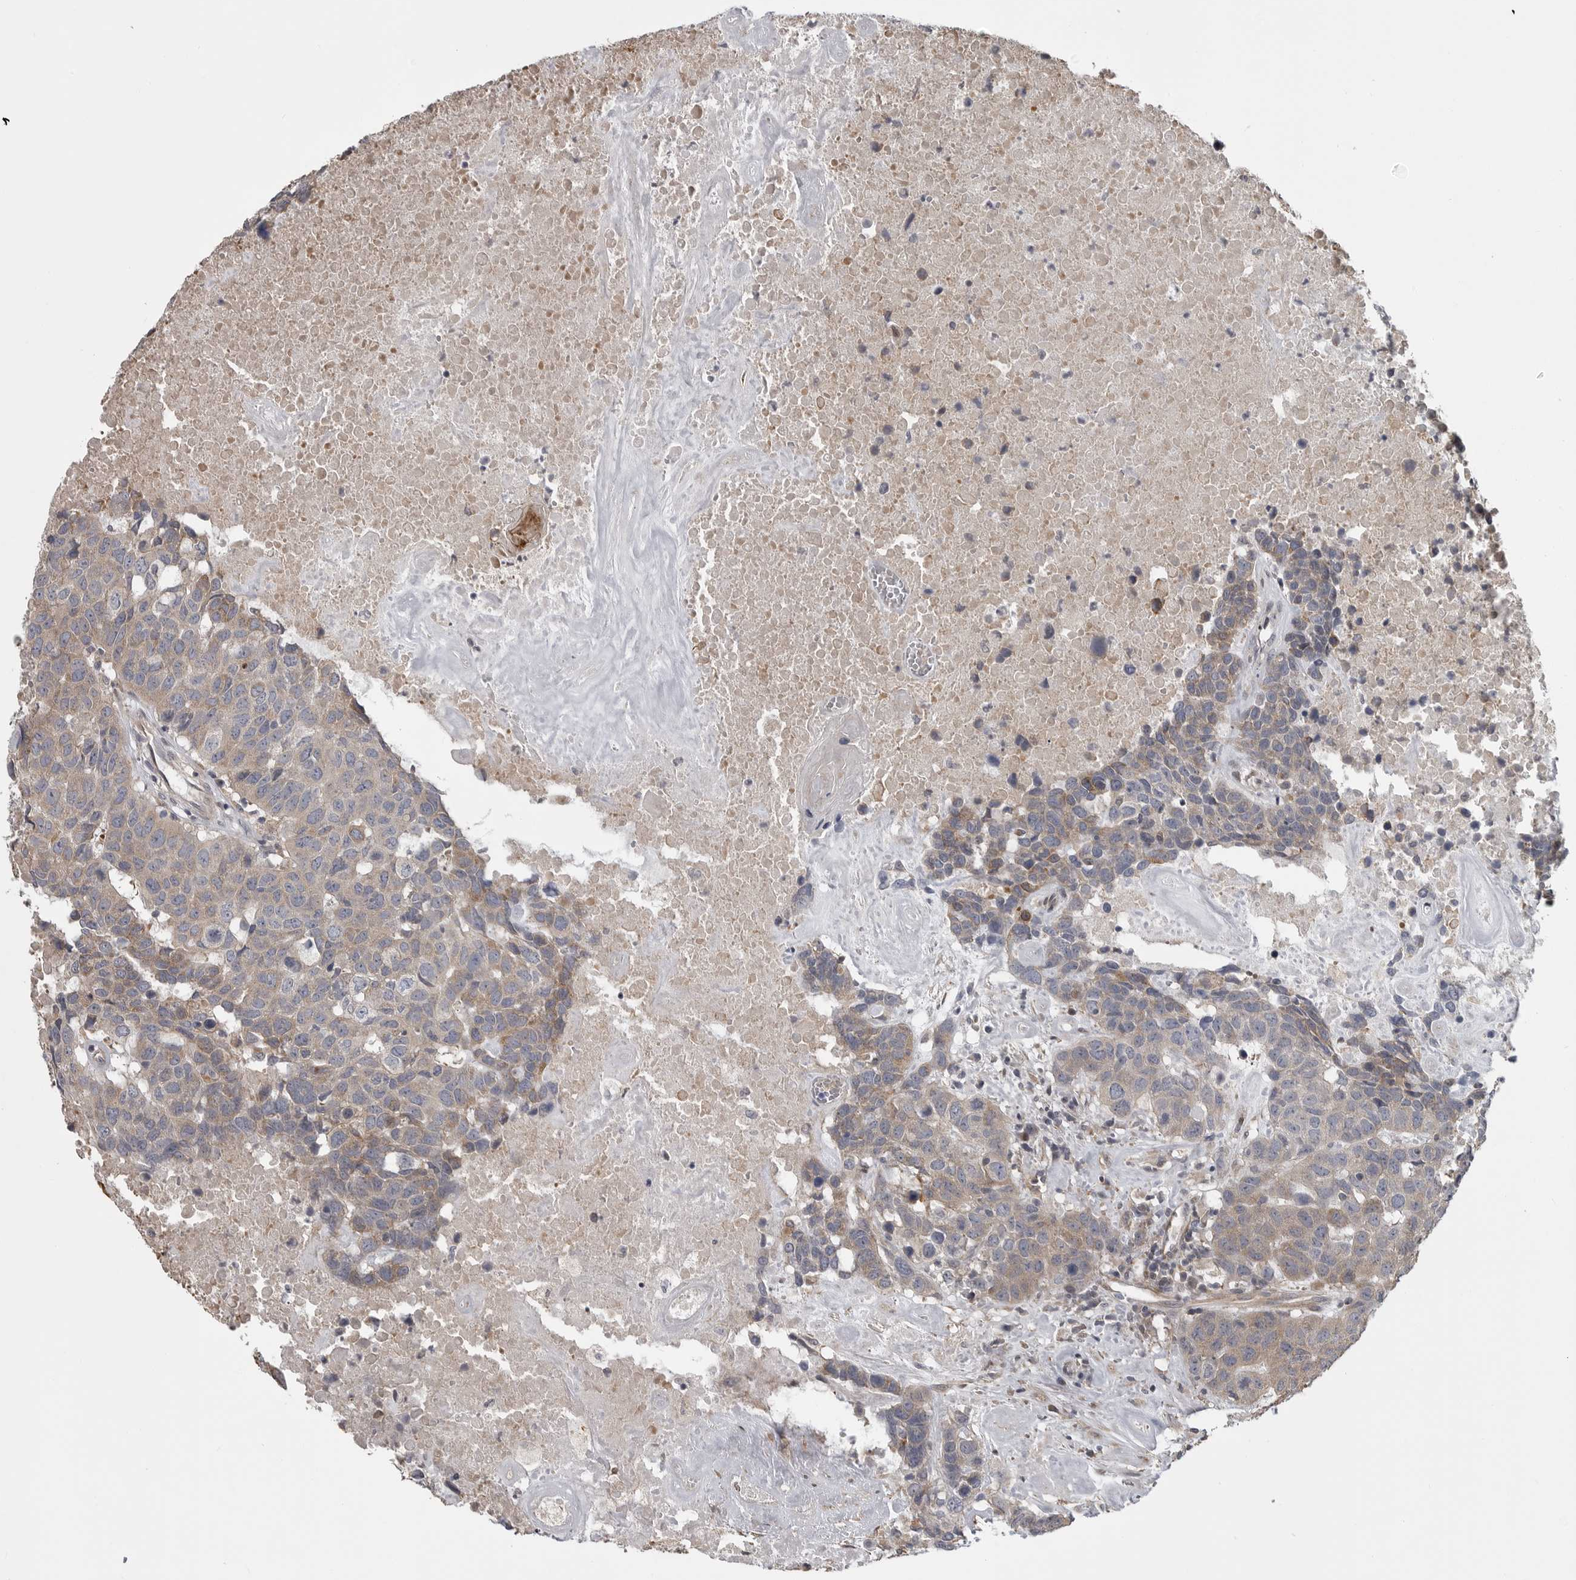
{"staining": {"intensity": "weak", "quantity": ">75%", "location": "cytoplasmic/membranous"}, "tissue": "head and neck cancer", "cell_type": "Tumor cells", "image_type": "cancer", "snomed": [{"axis": "morphology", "description": "Squamous cell carcinoma, NOS"}, {"axis": "topography", "description": "Head-Neck"}], "caption": "Immunohistochemical staining of squamous cell carcinoma (head and neck) displays low levels of weak cytoplasmic/membranous protein expression in about >75% of tumor cells.", "gene": "ZNRF1", "patient": {"sex": "male", "age": 66}}